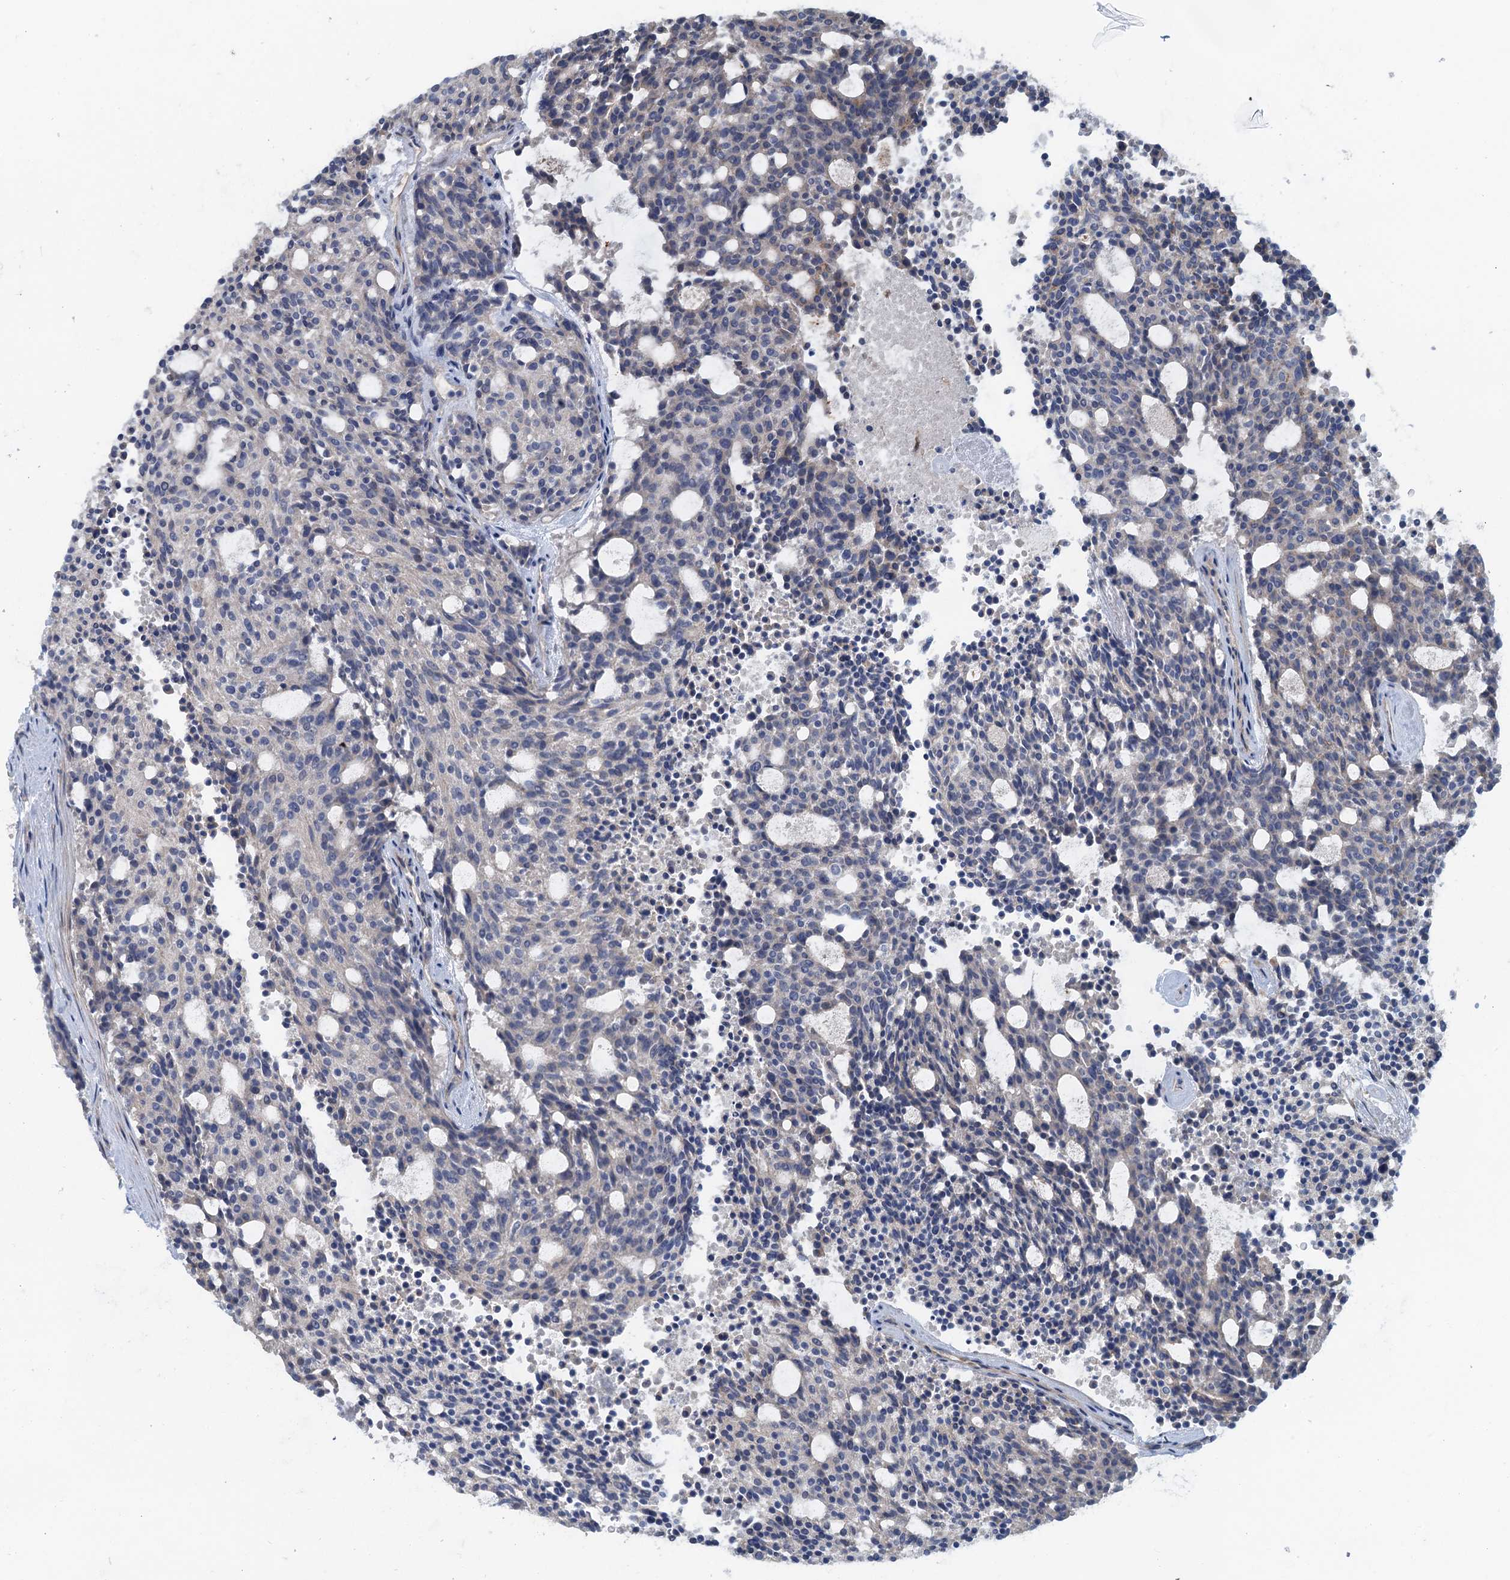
{"staining": {"intensity": "negative", "quantity": "none", "location": "none"}, "tissue": "carcinoid", "cell_type": "Tumor cells", "image_type": "cancer", "snomed": [{"axis": "morphology", "description": "Carcinoid, malignant, NOS"}, {"axis": "topography", "description": "Pancreas"}], "caption": "Photomicrograph shows no significant protein staining in tumor cells of malignant carcinoid.", "gene": "MYO16", "patient": {"sex": "female", "age": 54}}